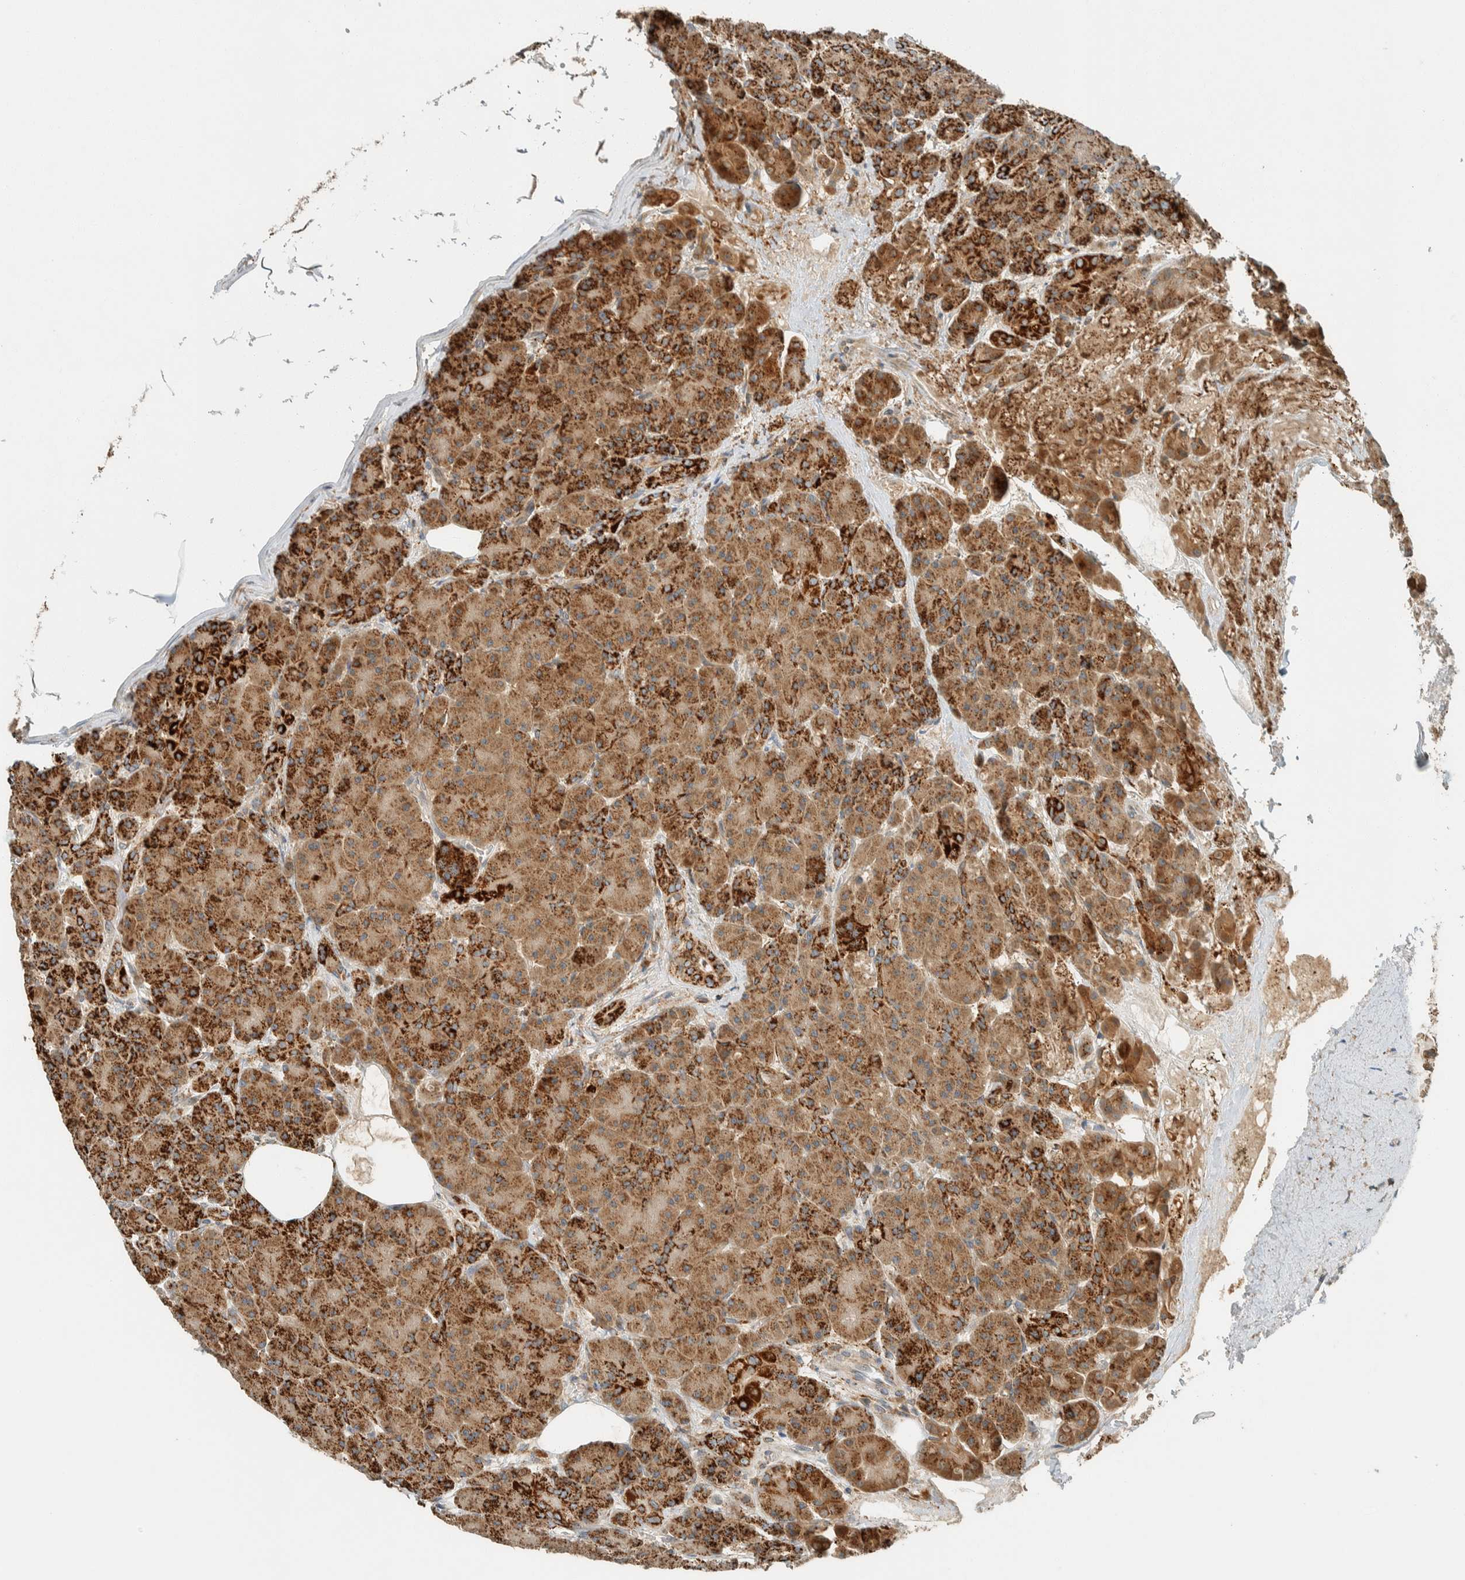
{"staining": {"intensity": "strong", "quantity": ">75%", "location": "cytoplasmic/membranous"}, "tissue": "pancreas", "cell_type": "Exocrine glandular cells", "image_type": "normal", "snomed": [{"axis": "morphology", "description": "Normal tissue, NOS"}, {"axis": "topography", "description": "Pancreas"}], "caption": "Protein expression analysis of normal pancreas demonstrates strong cytoplasmic/membranous staining in approximately >75% of exocrine glandular cells. Nuclei are stained in blue.", "gene": "SPAG5", "patient": {"sex": "male", "age": 63}}